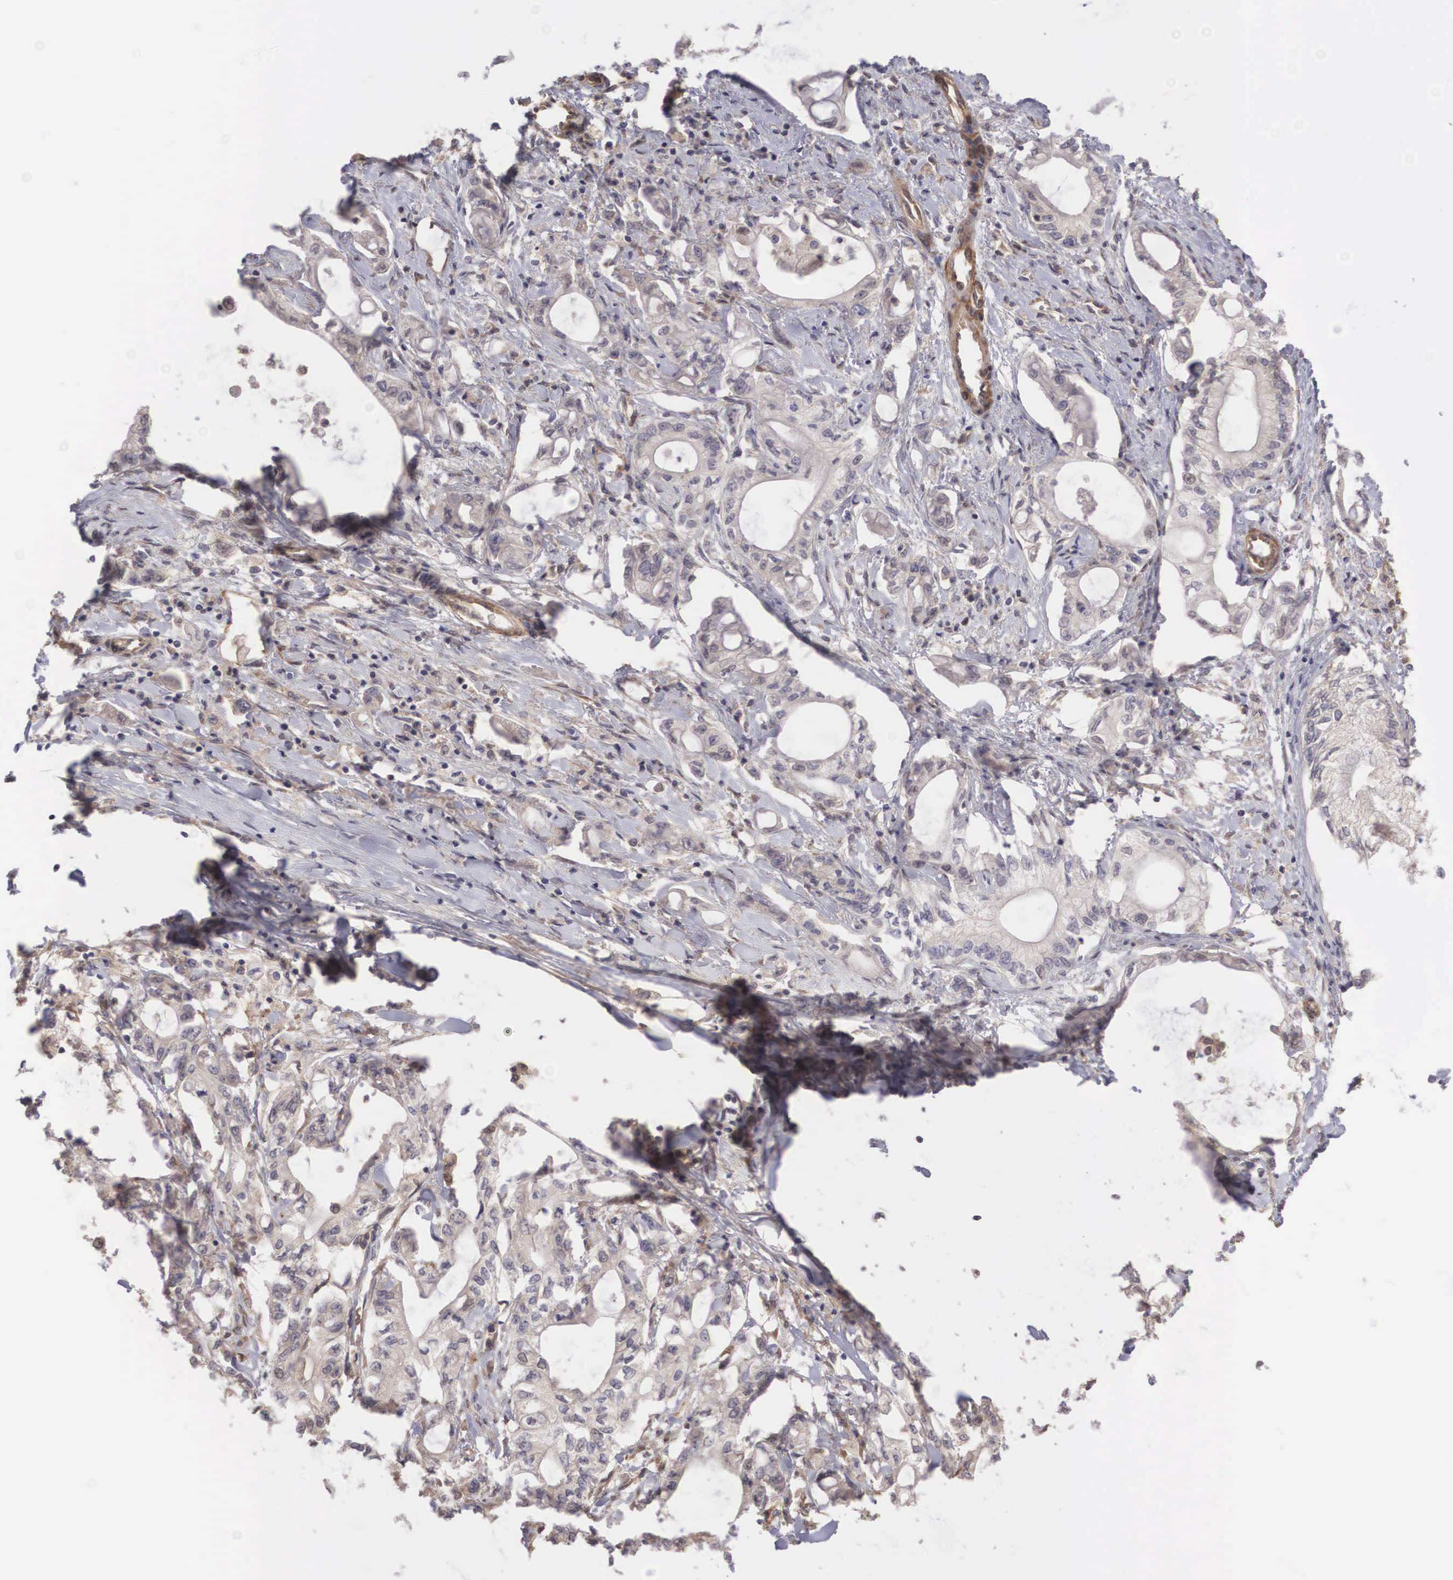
{"staining": {"intensity": "weak", "quantity": "25%-75%", "location": "cytoplasmic/membranous"}, "tissue": "pancreatic cancer", "cell_type": "Tumor cells", "image_type": "cancer", "snomed": [{"axis": "morphology", "description": "Adenocarcinoma, NOS"}, {"axis": "topography", "description": "Pancreas"}], "caption": "About 25%-75% of tumor cells in adenocarcinoma (pancreatic) display weak cytoplasmic/membranous protein staining as visualized by brown immunohistochemical staining.", "gene": "DNAJB7", "patient": {"sex": "male", "age": 79}}